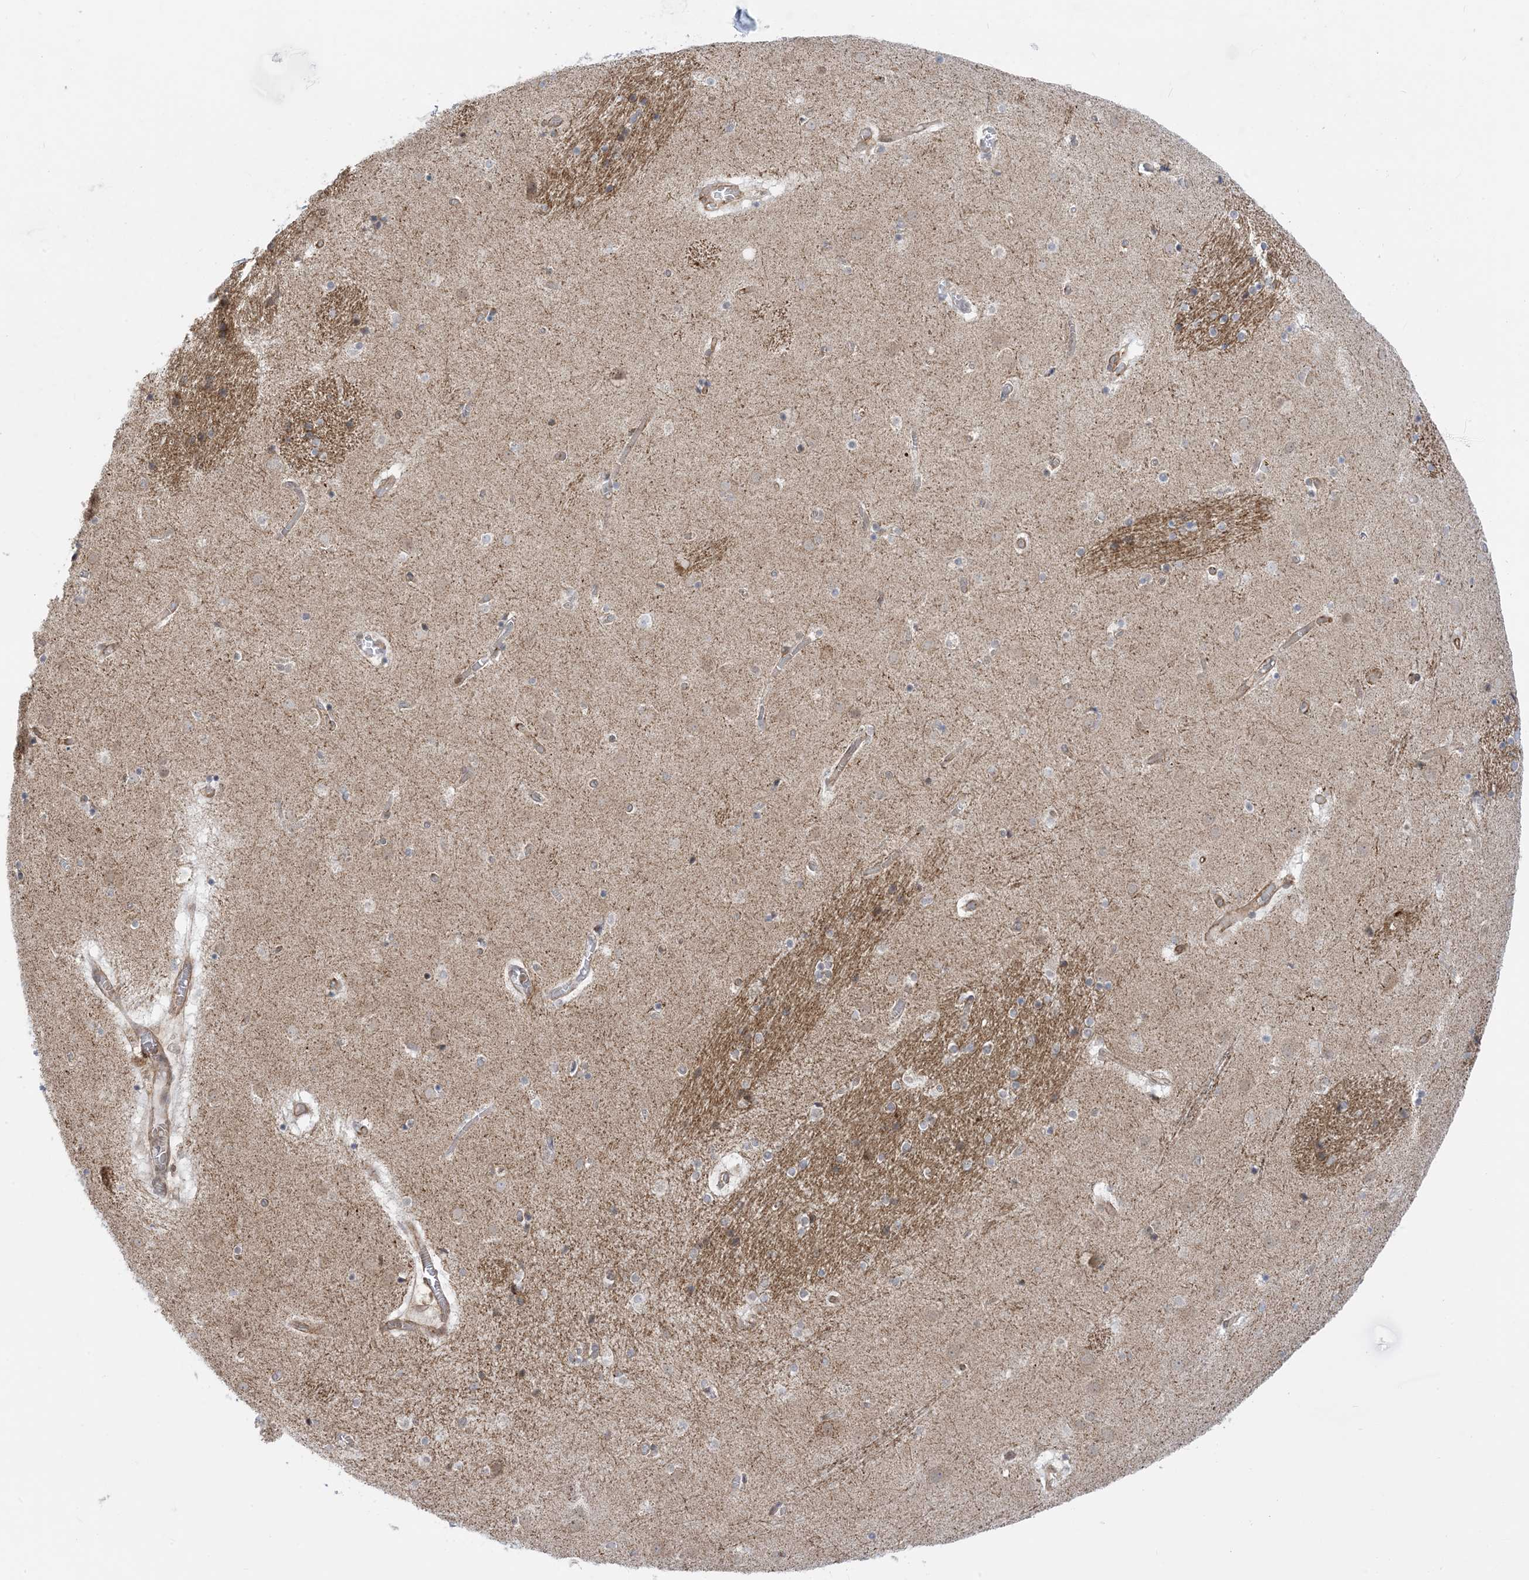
{"staining": {"intensity": "moderate", "quantity": "<25%", "location": "cytoplasmic/membranous"}, "tissue": "caudate", "cell_type": "Glial cells", "image_type": "normal", "snomed": [{"axis": "morphology", "description": "Normal tissue, NOS"}, {"axis": "topography", "description": "Lateral ventricle wall"}], "caption": "Caudate stained with a brown dye reveals moderate cytoplasmic/membranous positive positivity in about <25% of glial cells.", "gene": "CASP4", "patient": {"sex": "male", "age": 70}}